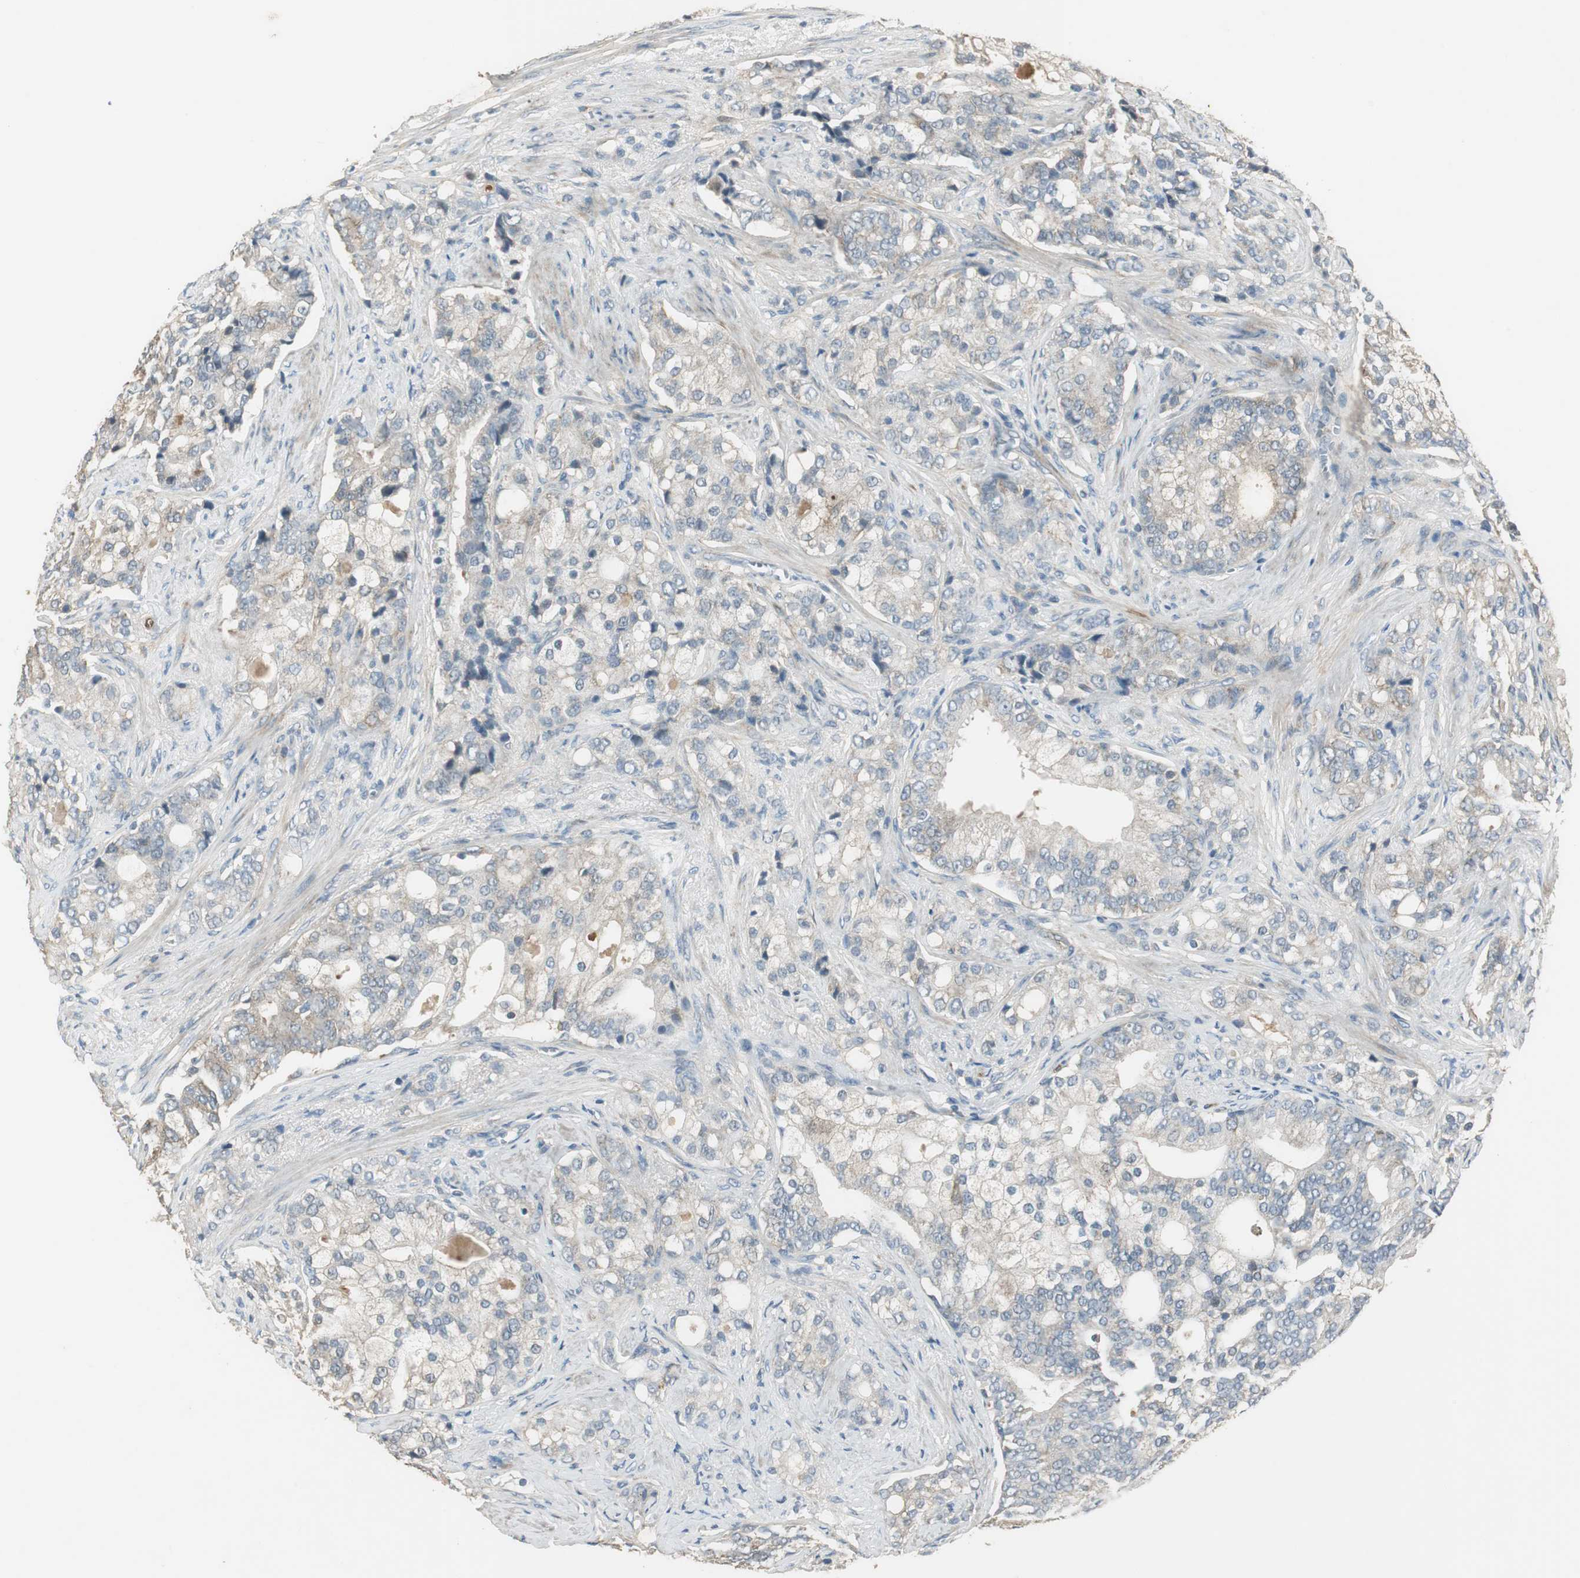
{"staining": {"intensity": "weak", "quantity": "25%-75%", "location": "cytoplasmic/membranous"}, "tissue": "prostate cancer", "cell_type": "Tumor cells", "image_type": "cancer", "snomed": [{"axis": "morphology", "description": "Adenocarcinoma, Low grade"}, {"axis": "topography", "description": "Prostate"}], "caption": "Immunohistochemistry micrograph of neoplastic tissue: human prostate low-grade adenocarcinoma stained using immunohistochemistry exhibits low levels of weak protein expression localized specifically in the cytoplasmic/membranous of tumor cells, appearing as a cytoplasmic/membranous brown color.", "gene": "MSTO1", "patient": {"sex": "male", "age": 58}}